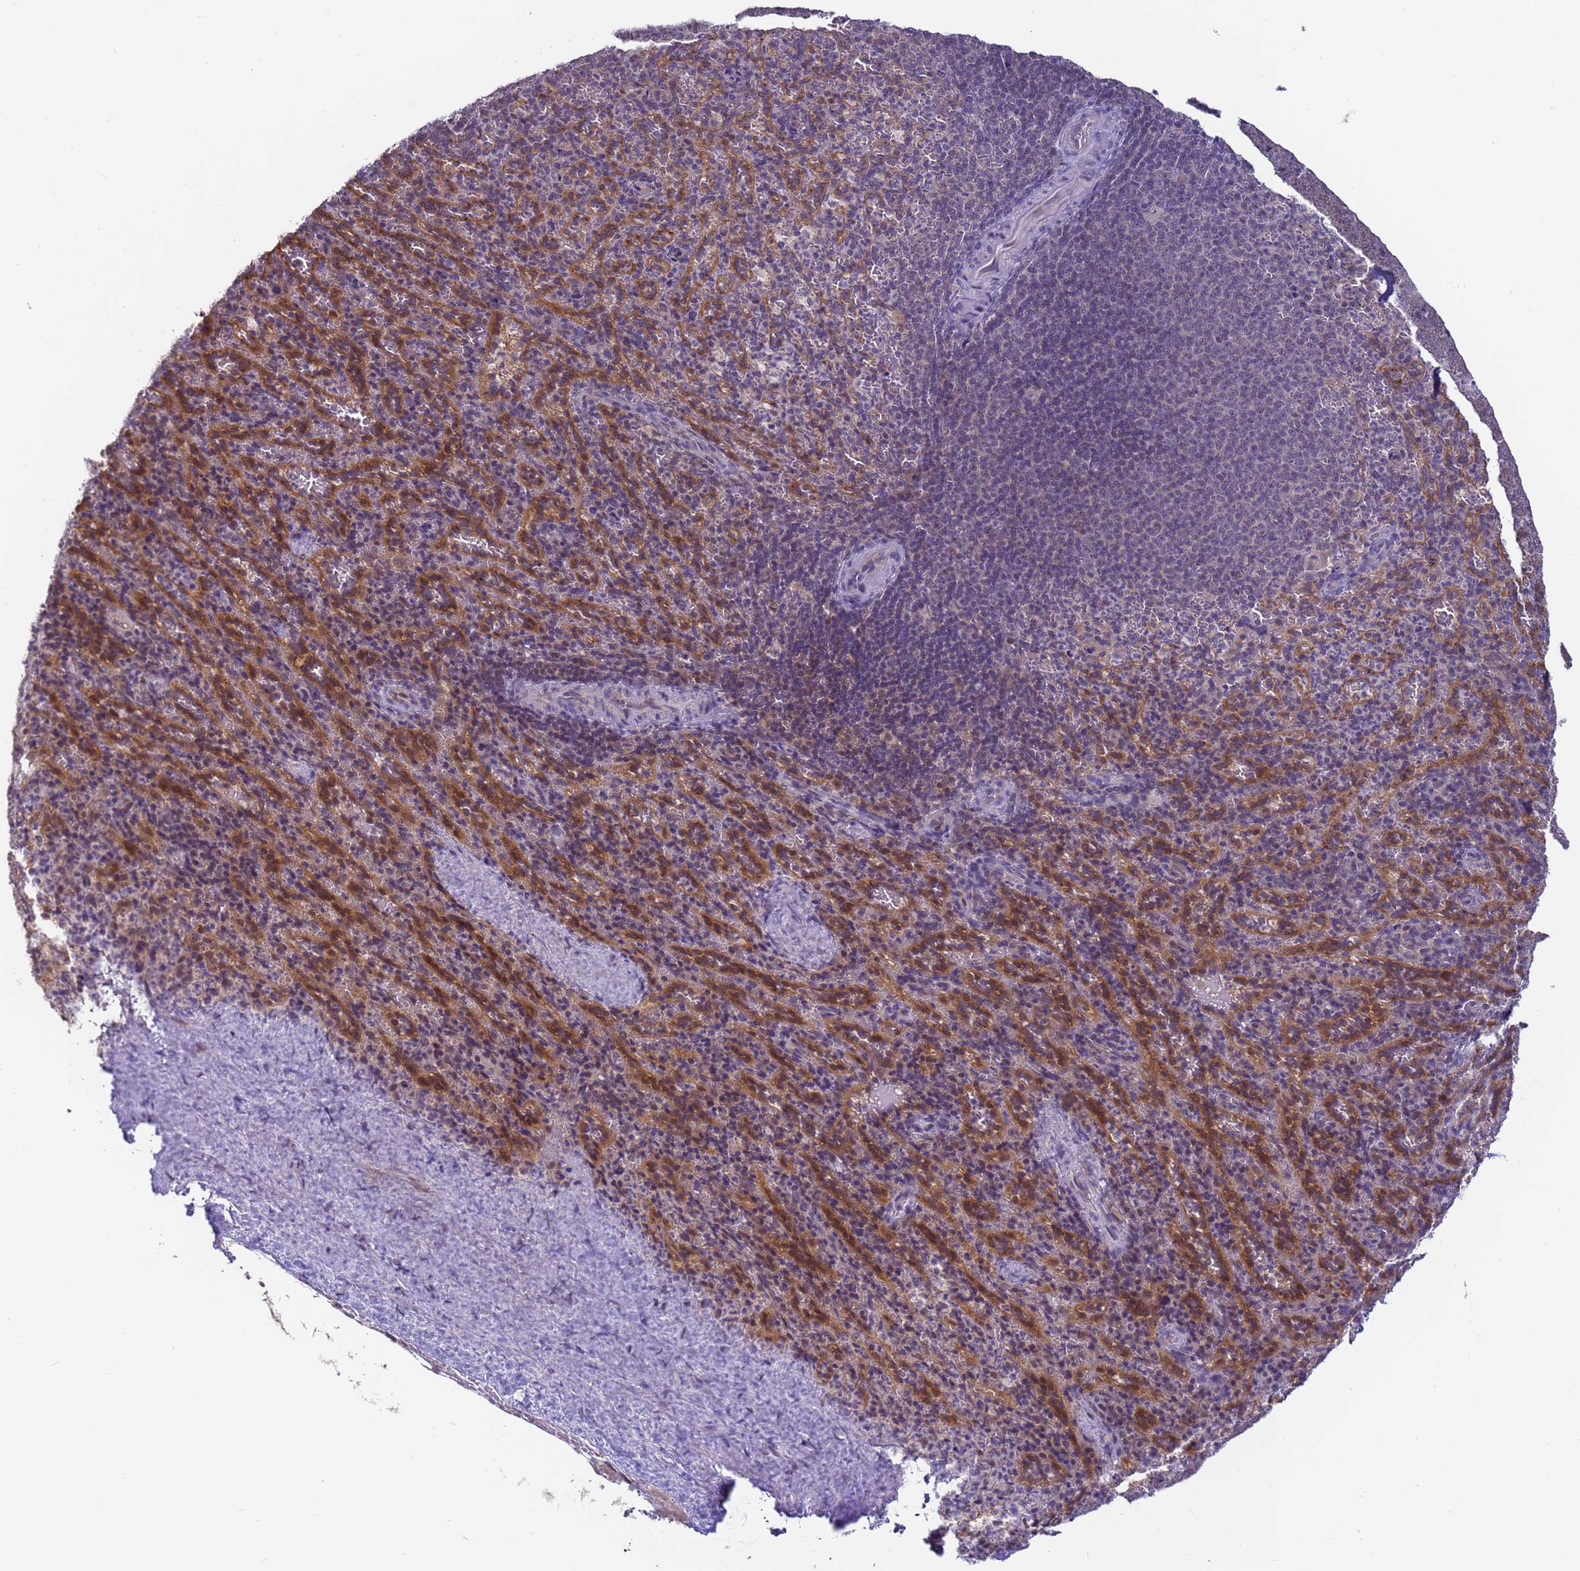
{"staining": {"intensity": "negative", "quantity": "none", "location": "none"}, "tissue": "spleen", "cell_type": "Cells in red pulp", "image_type": "normal", "snomed": [{"axis": "morphology", "description": "Normal tissue, NOS"}, {"axis": "topography", "description": "Spleen"}], "caption": "Cells in red pulp are negative for protein expression in benign human spleen.", "gene": "VWA3A", "patient": {"sex": "female", "age": 21}}